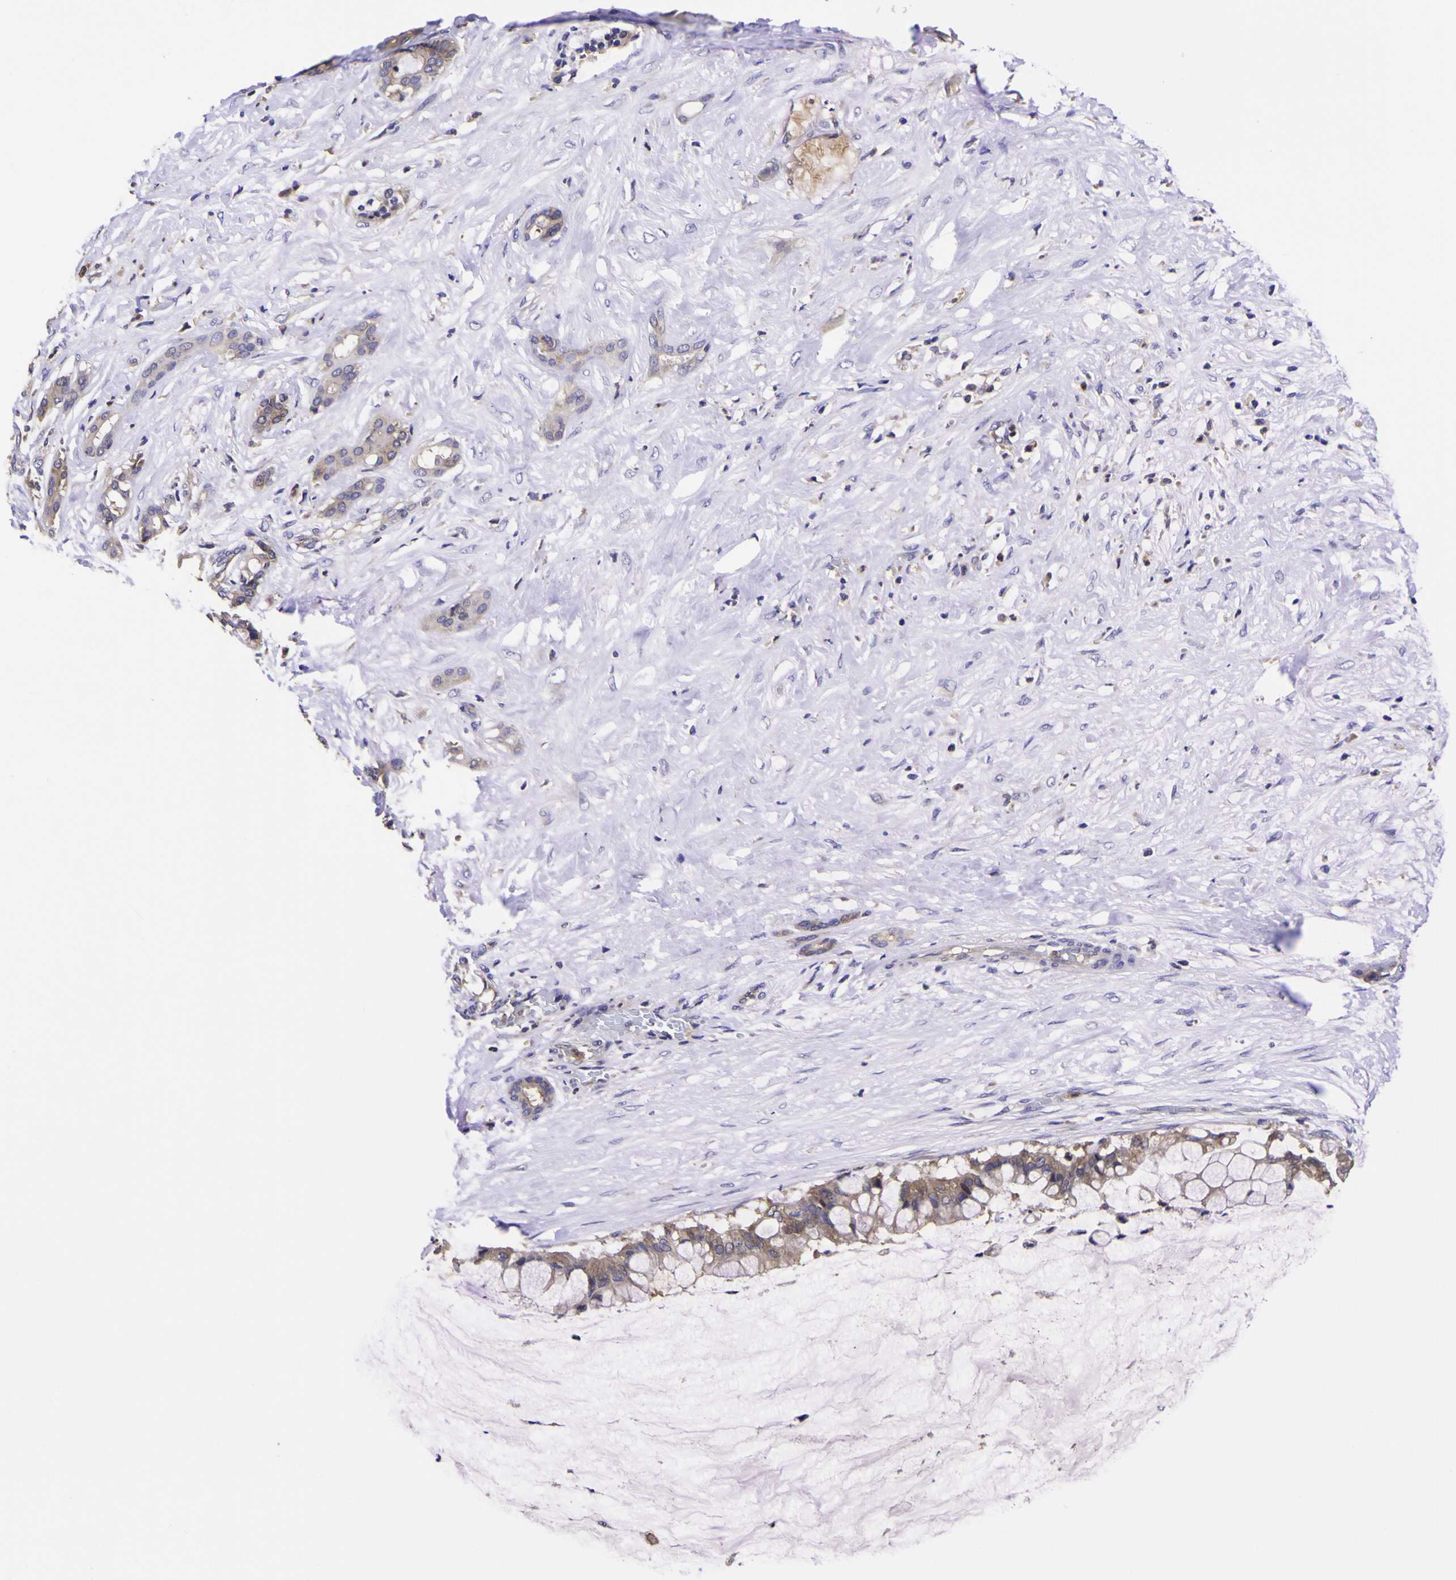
{"staining": {"intensity": "weak", "quantity": ">75%", "location": "cytoplasmic/membranous"}, "tissue": "pancreatic cancer", "cell_type": "Tumor cells", "image_type": "cancer", "snomed": [{"axis": "morphology", "description": "Adenocarcinoma, NOS"}, {"axis": "topography", "description": "Pancreas"}], "caption": "Pancreatic cancer (adenocarcinoma) was stained to show a protein in brown. There is low levels of weak cytoplasmic/membranous expression in about >75% of tumor cells.", "gene": "MAPK14", "patient": {"sex": "male", "age": 41}}